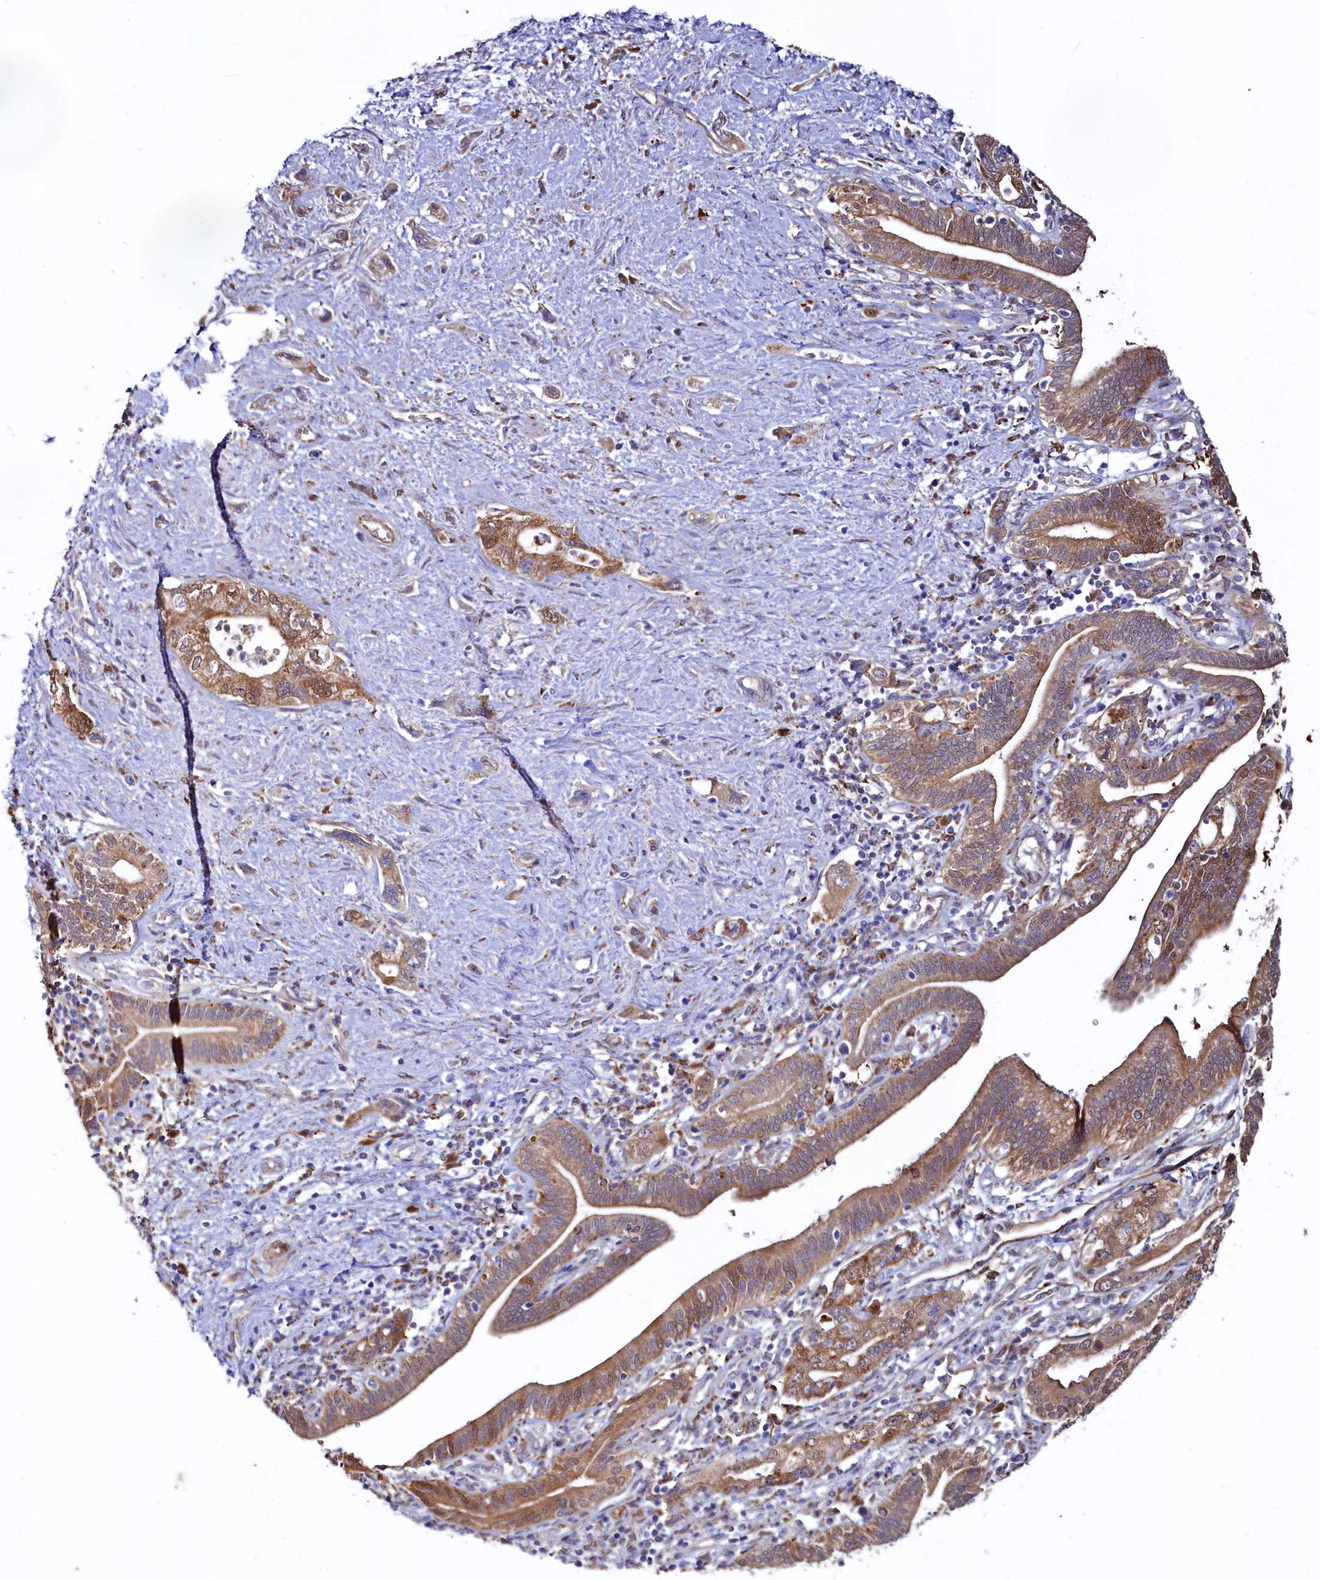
{"staining": {"intensity": "moderate", "quantity": ">75%", "location": "cytoplasmic/membranous"}, "tissue": "pancreatic cancer", "cell_type": "Tumor cells", "image_type": "cancer", "snomed": [{"axis": "morphology", "description": "Adenocarcinoma, NOS"}, {"axis": "topography", "description": "Pancreas"}], "caption": "High-power microscopy captured an immunohistochemistry (IHC) micrograph of adenocarcinoma (pancreatic), revealing moderate cytoplasmic/membranous staining in approximately >75% of tumor cells.", "gene": "ASTE1", "patient": {"sex": "female", "age": 73}}